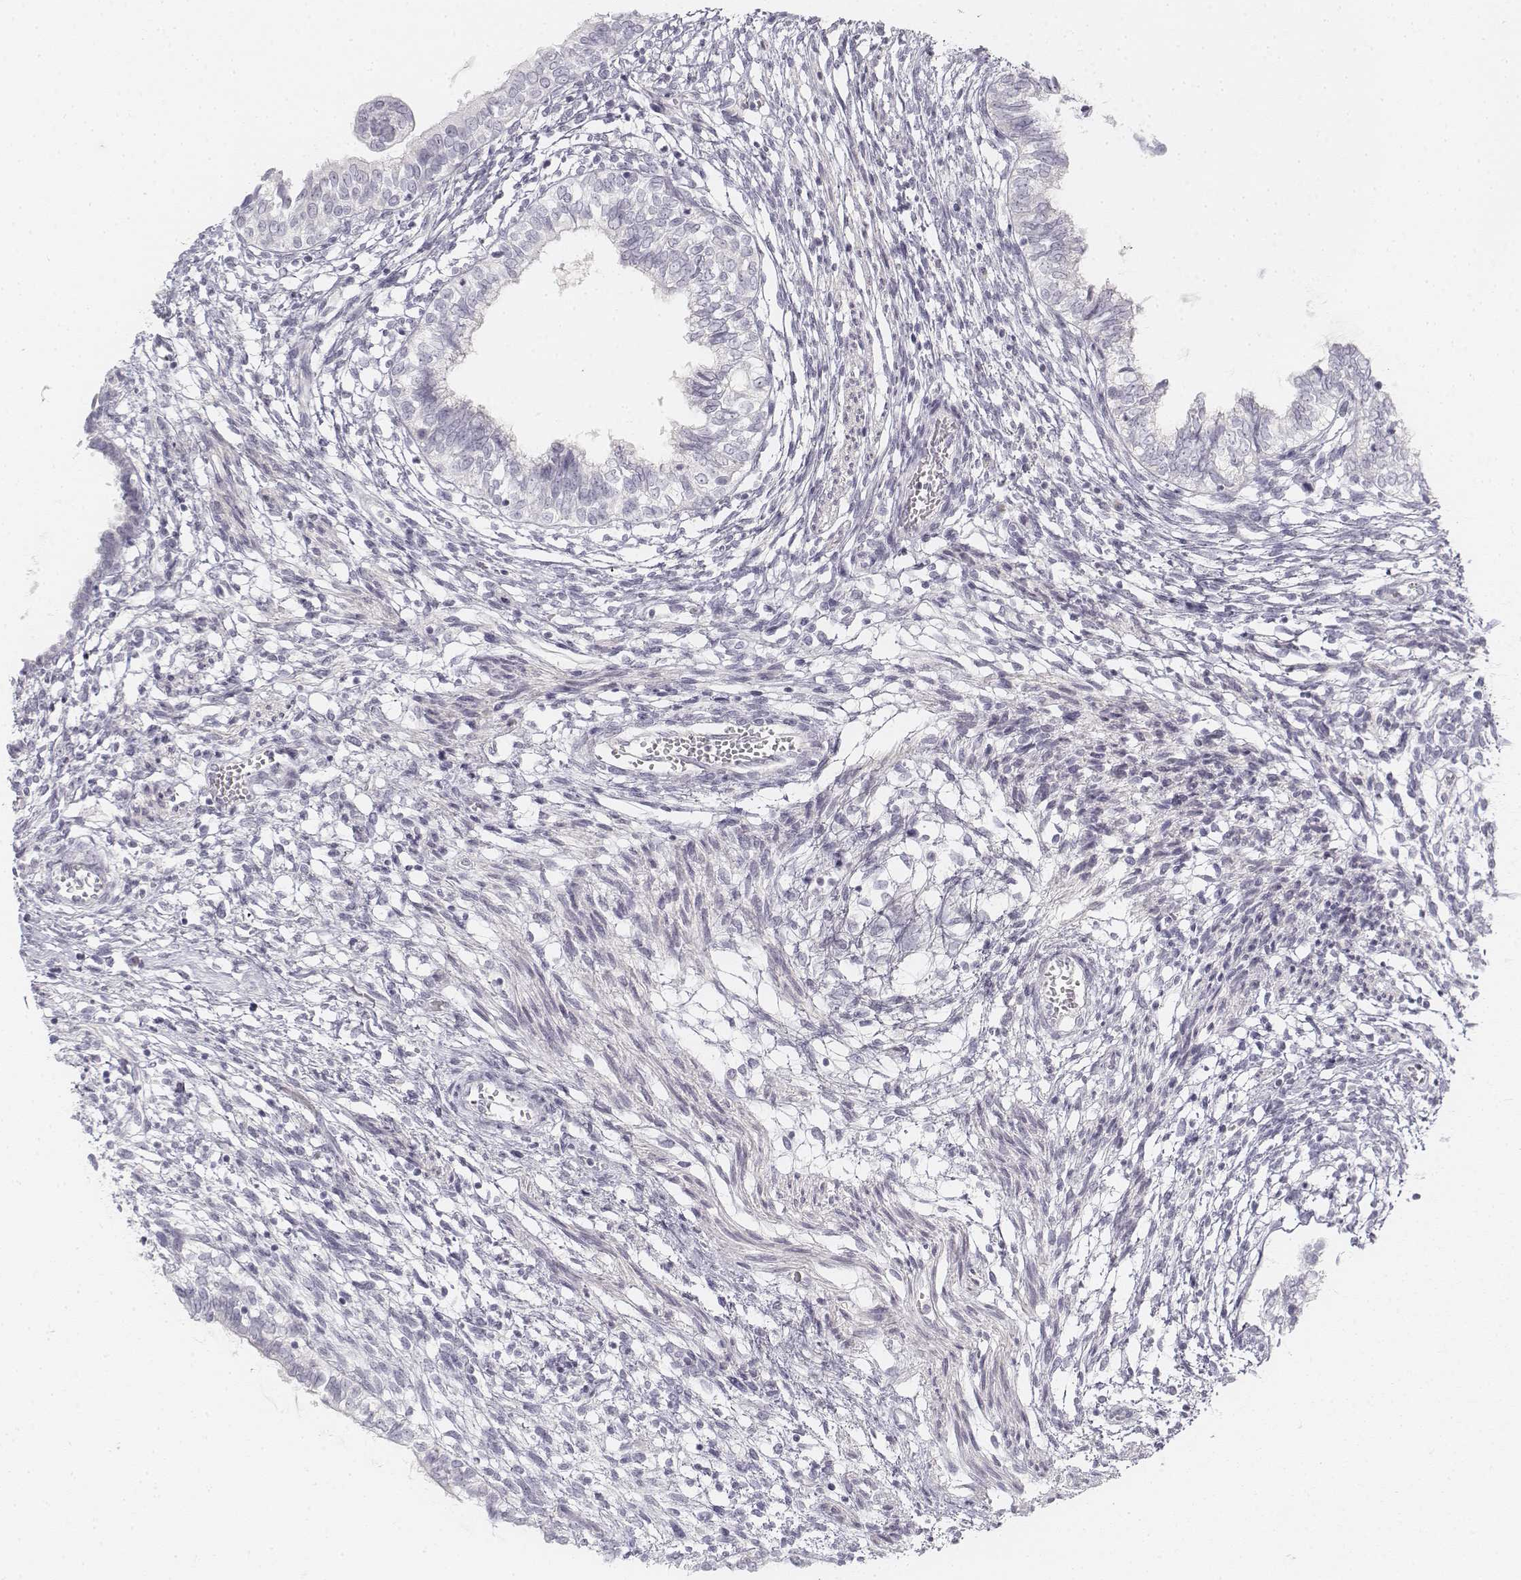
{"staining": {"intensity": "negative", "quantity": "none", "location": "none"}, "tissue": "testis cancer", "cell_type": "Tumor cells", "image_type": "cancer", "snomed": [{"axis": "morphology", "description": "Carcinoma, Embryonal, NOS"}, {"axis": "topography", "description": "Testis"}], "caption": "A high-resolution image shows immunohistochemistry staining of testis embryonal carcinoma, which demonstrates no significant positivity in tumor cells.", "gene": "KRT25", "patient": {"sex": "male", "age": 37}}